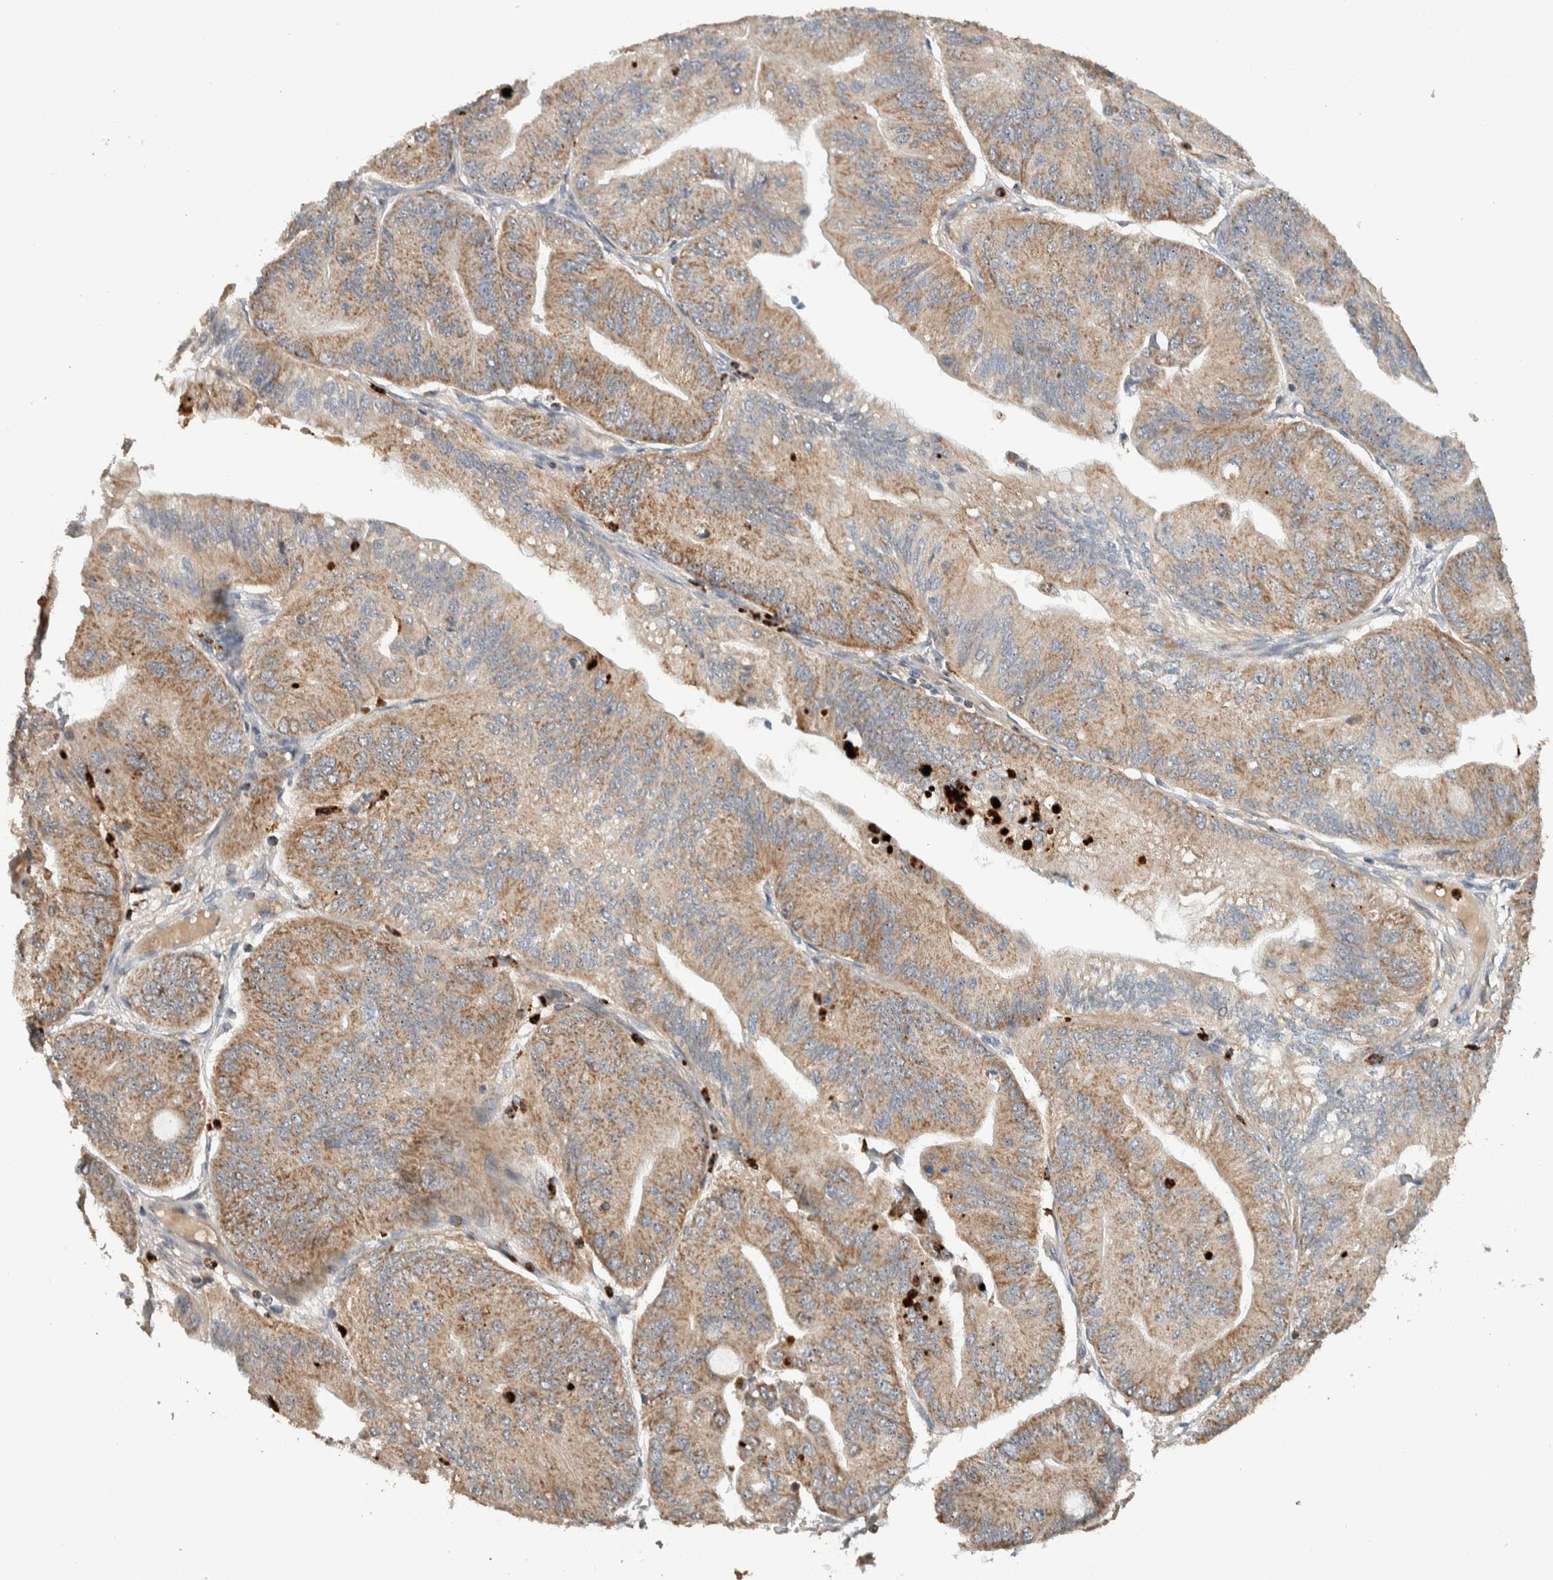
{"staining": {"intensity": "moderate", "quantity": ">75%", "location": "cytoplasmic/membranous"}, "tissue": "ovarian cancer", "cell_type": "Tumor cells", "image_type": "cancer", "snomed": [{"axis": "morphology", "description": "Cystadenocarcinoma, mucinous, NOS"}, {"axis": "topography", "description": "Ovary"}], "caption": "Protein expression analysis of ovarian cancer (mucinous cystadenocarcinoma) displays moderate cytoplasmic/membranous expression in approximately >75% of tumor cells.", "gene": "VPS53", "patient": {"sex": "female", "age": 61}}